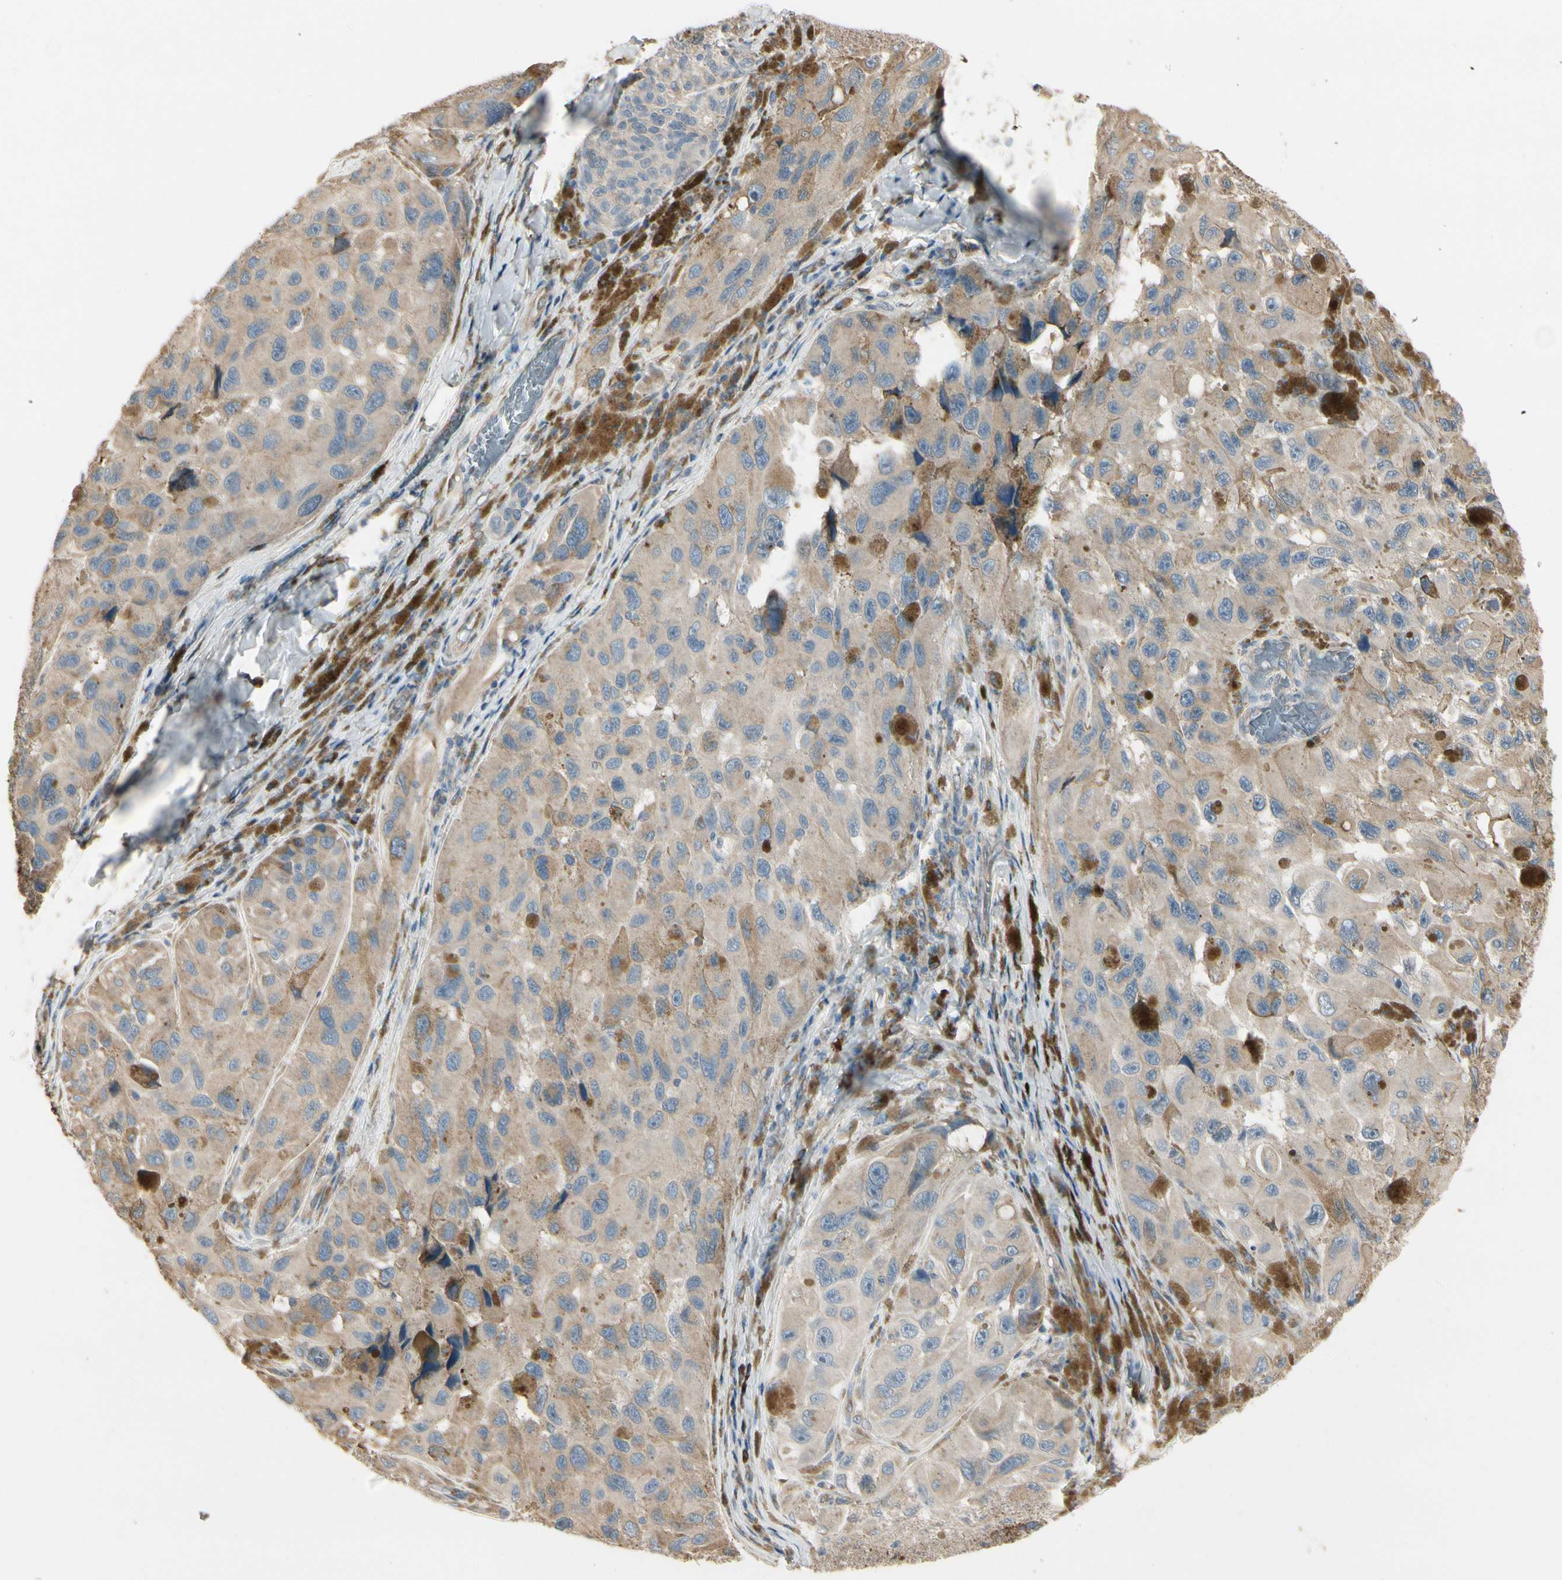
{"staining": {"intensity": "moderate", "quantity": ">75%", "location": "cytoplasmic/membranous"}, "tissue": "melanoma", "cell_type": "Tumor cells", "image_type": "cancer", "snomed": [{"axis": "morphology", "description": "Malignant melanoma, NOS"}, {"axis": "topography", "description": "Skin"}], "caption": "DAB immunohistochemical staining of malignant melanoma demonstrates moderate cytoplasmic/membranous protein staining in about >75% of tumor cells. The protein is stained brown, and the nuclei are stained in blue (DAB IHC with brightfield microscopy, high magnification).", "gene": "NUCB2", "patient": {"sex": "female", "age": 73}}